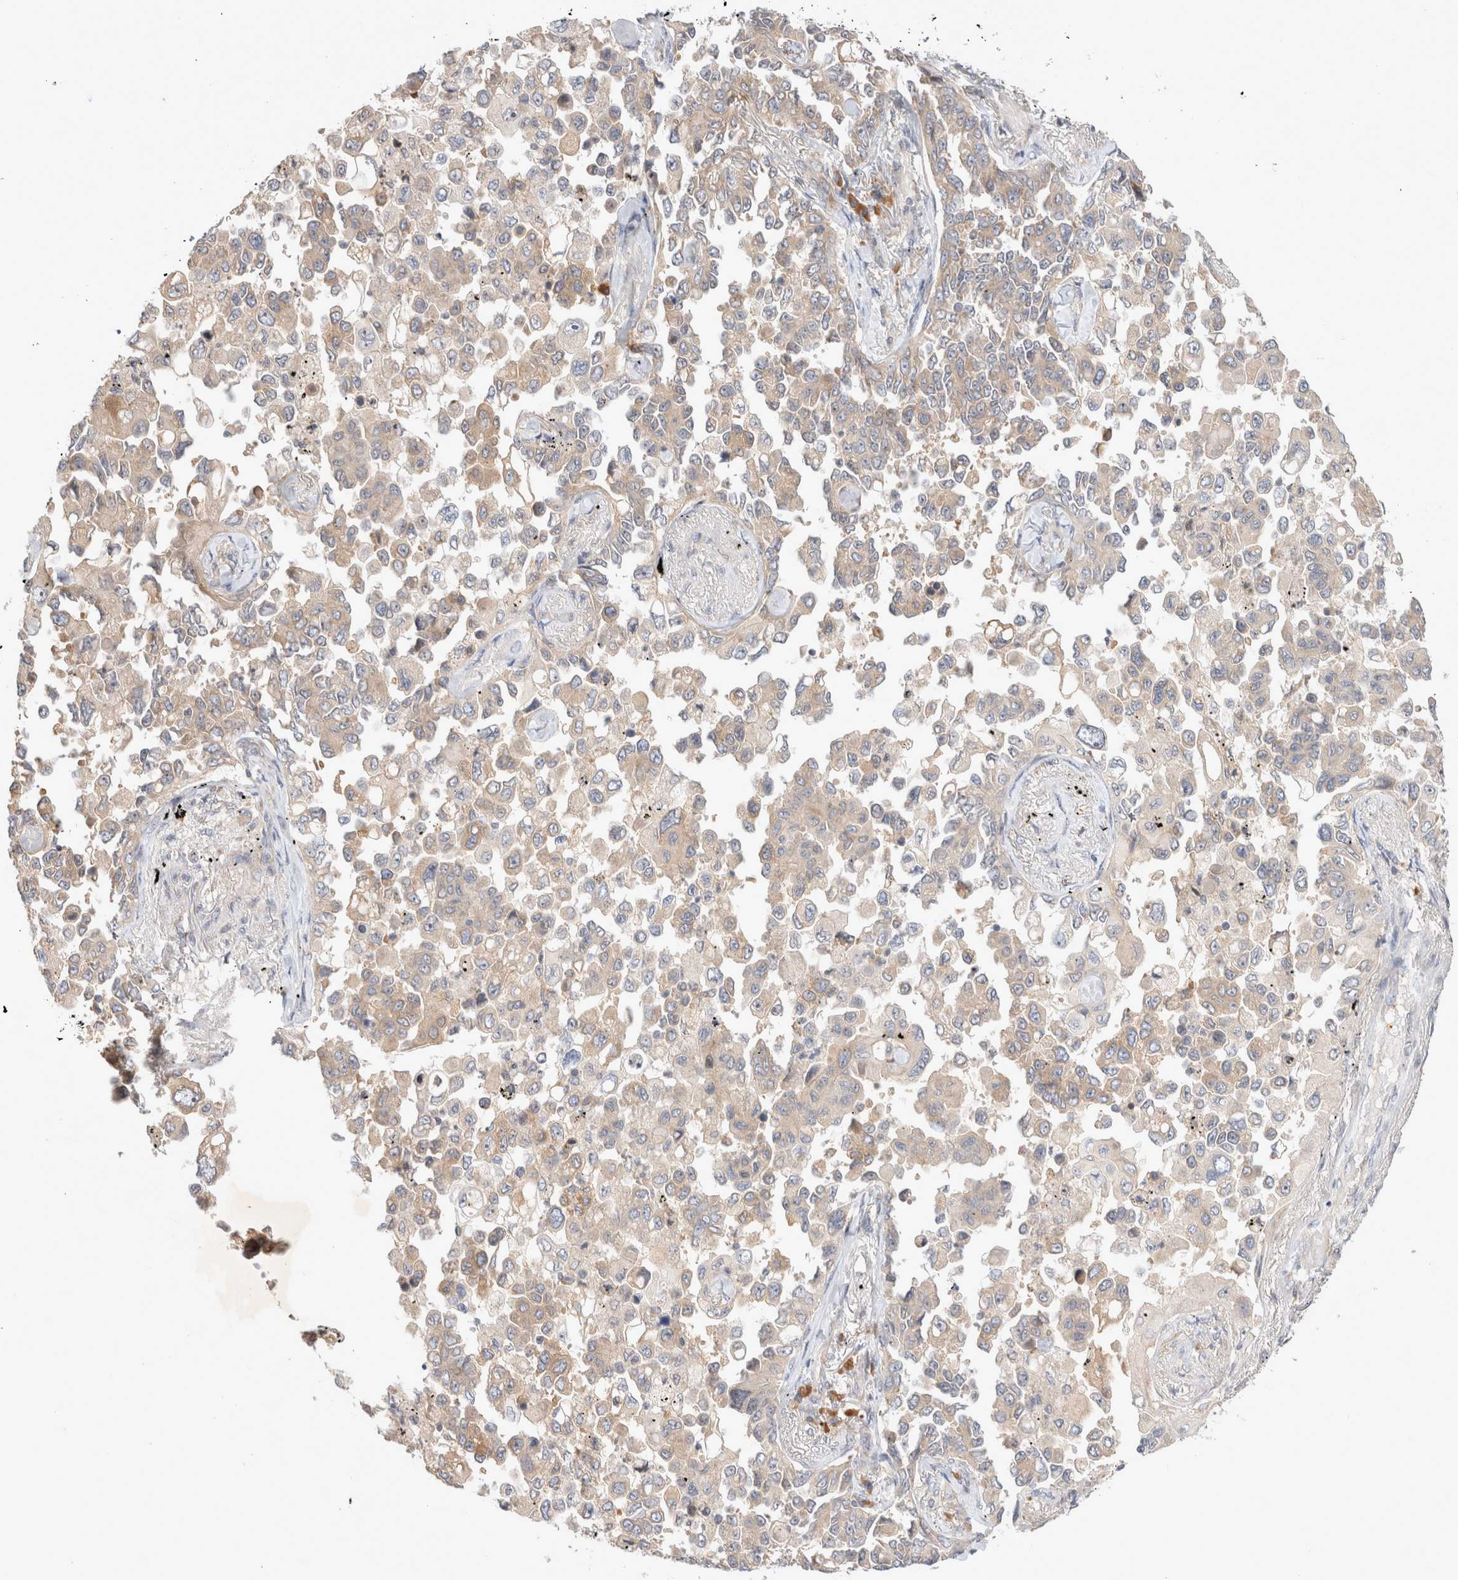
{"staining": {"intensity": "weak", "quantity": ">75%", "location": "cytoplasmic/membranous"}, "tissue": "lung cancer", "cell_type": "Tumor cells", "image_type": "cancer", "snomed": [{"axis": "morphology", "description": "Adenocarcinoma, NOS"}, {"axis": "topography", "description": "Lung"}], "caption": "The immunohistochemical stain highlights weak cytoplasmic/membranous staining in tumor cells of adenocarcinoma (lung) tissue.", "gene": "NEDD4L", "patient": {"sex": "female", "age": 67}}